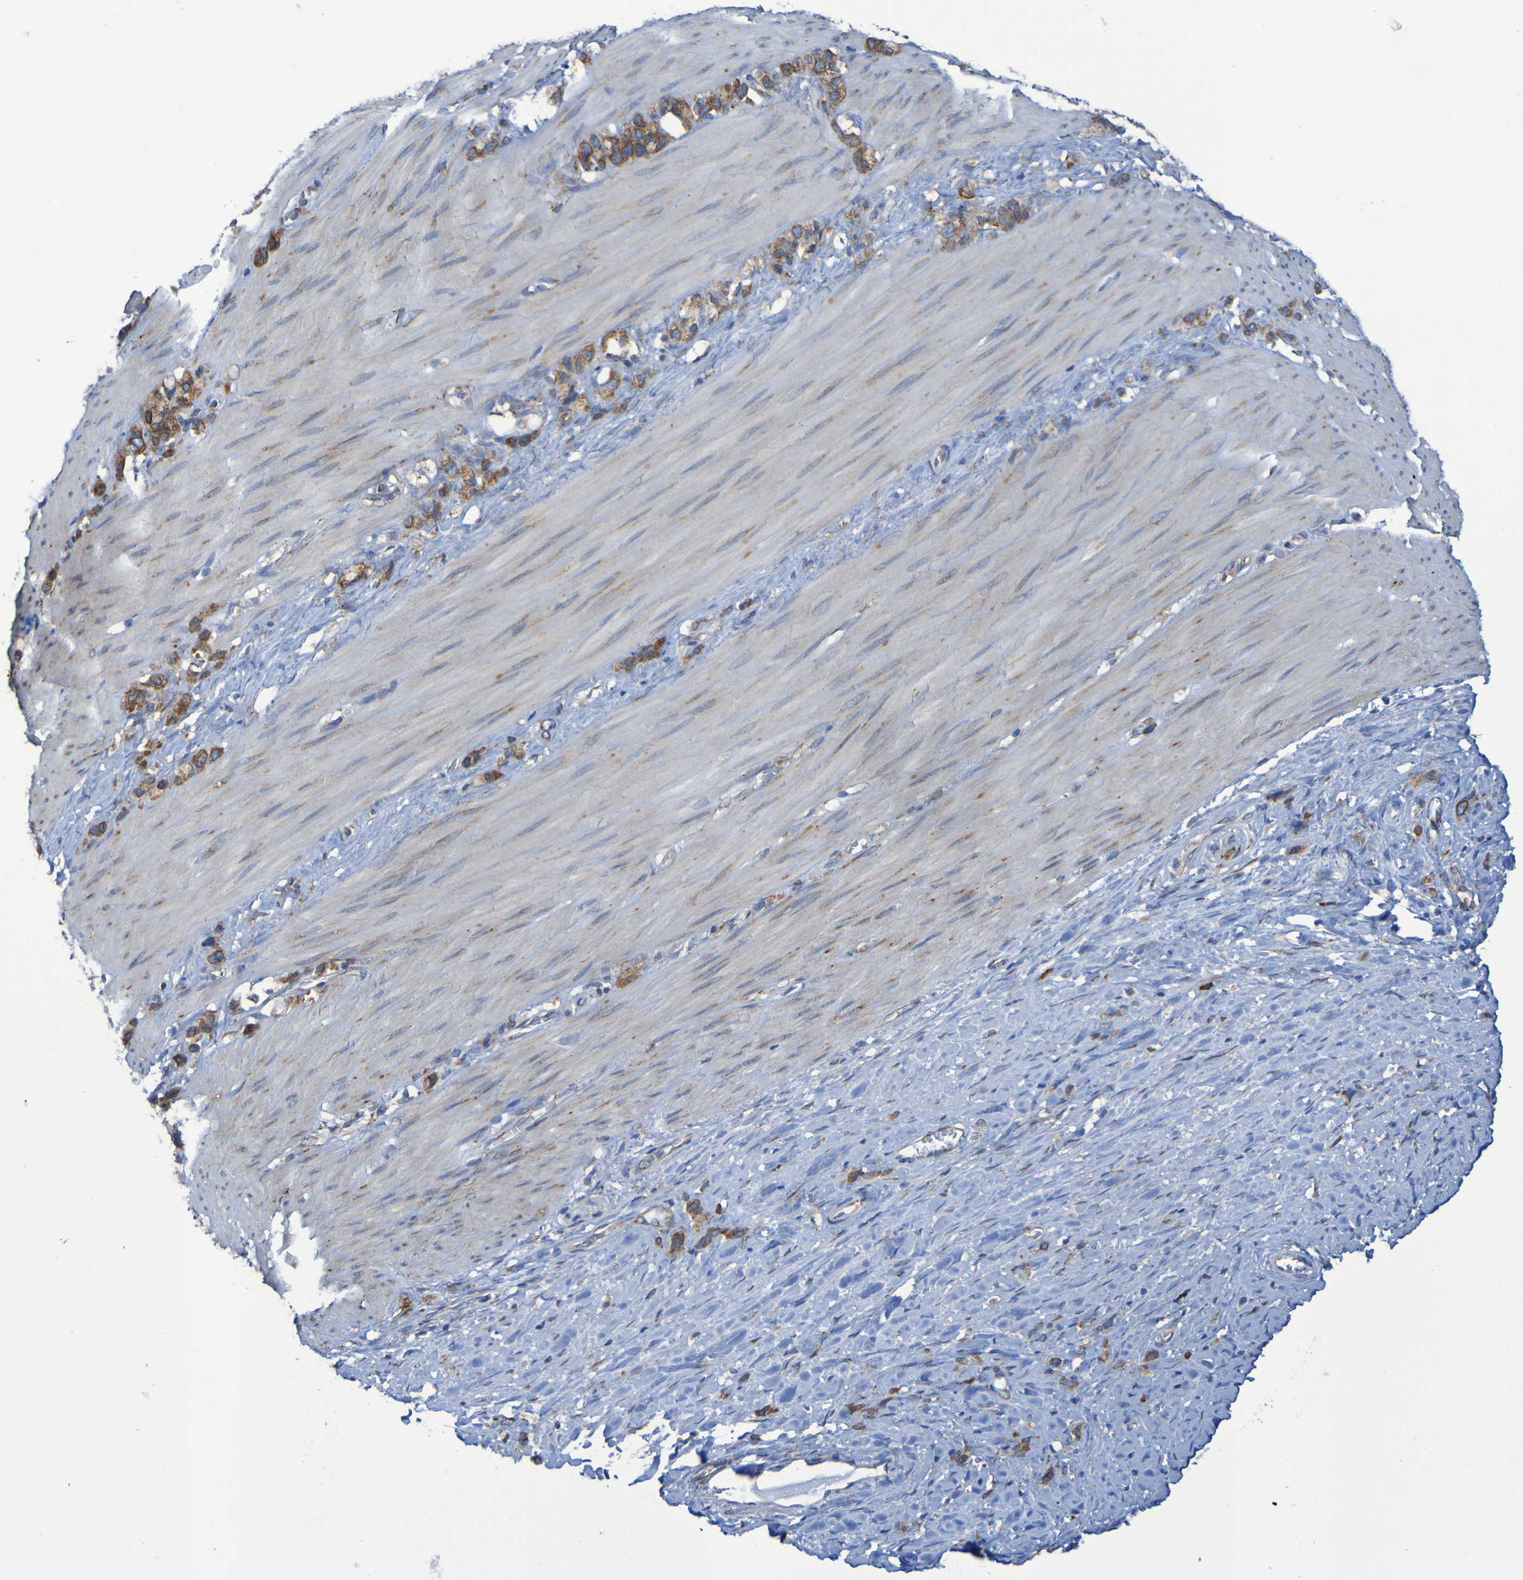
{"staining": {"intensity": "moderate", "quantity": ">75%", "location": "cytoplasmic/membranous"}, "tissue": "stomach cancer", "cell_type": "Tumor cells", "image_type": "cancer", "snomed": [{"axis": "morphology", "description": "Normal tissue, NOS"}, {"axis": "morphology", "description": "Adenocarcinoma, NOS"}, {"axis": "morphology", "description": "Adenocarcinoma, High grade"}, {"axis": "topography", "description": "Stomach, upper"}, {"axis": "topography", "description": "Stomach"}], "caption": "Stomach adenocarcinoma tissue reveals moderate cytoplasmic/membranous expression in about >75% of tumor cells (Brightfield microscopy of DAB IHC at high magnification).", "gene": "FKBP3", "patient": {"sex": "female", "age": 65}}